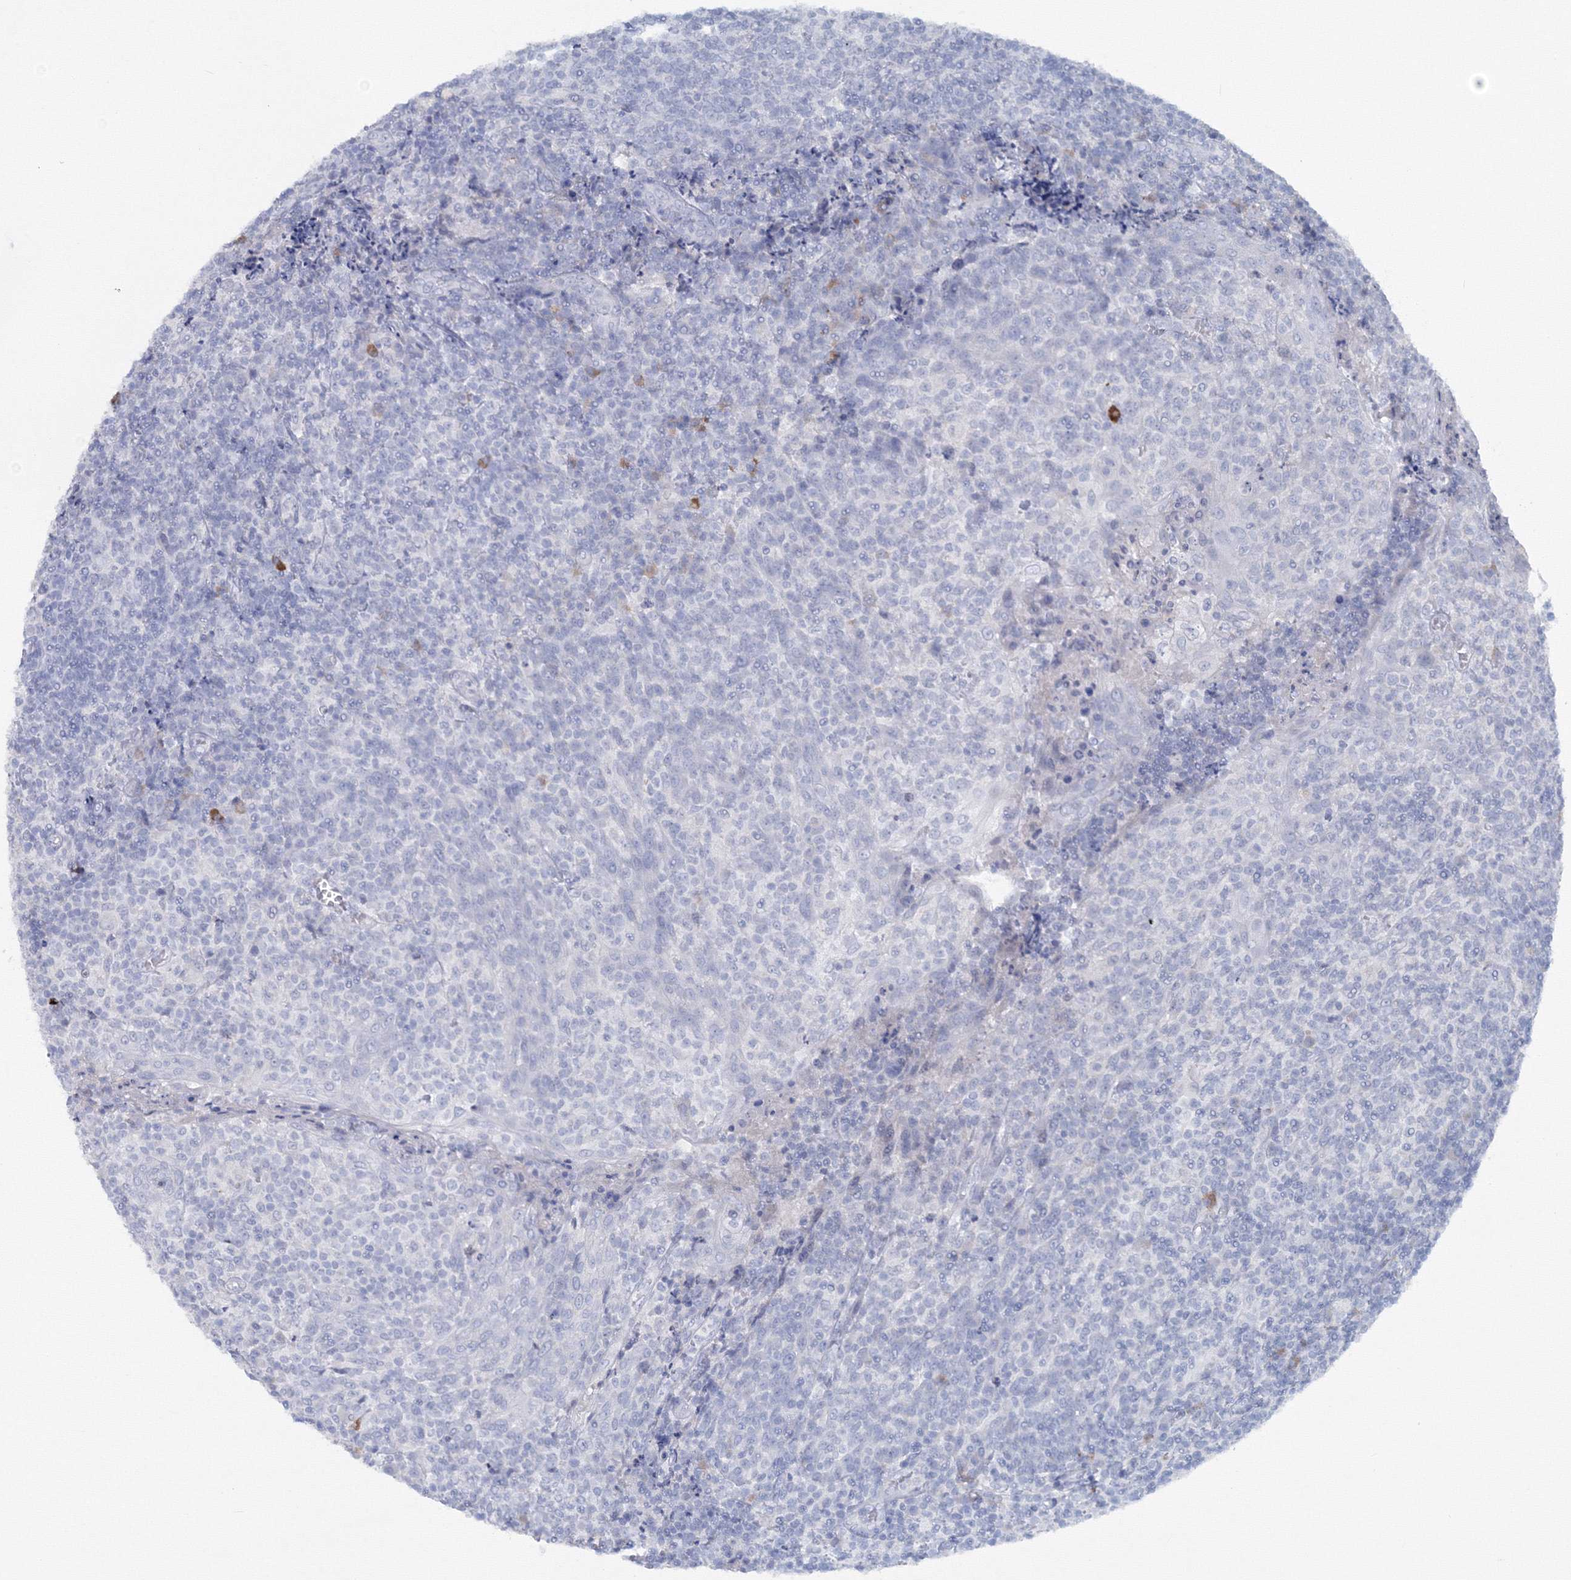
{"staining": {"intensity": "negative", "quantity": "none", "location": "none"}, "tissue": "tonsil", "cell_type": "Germinal center cells", "image_type": "normal", "snomed": [{"axis": "morphology", "description": "Normal tissue, NOS"}, {"axis": "topography", "description": "Tonsil"}], "caption": "Immunohistochemistry image of benign tonsil: human tonsil stained with DAB (3,3'-diaminobenzidine) displays no significant protein staining in germinal center cells. (DAB immunohistochemistry (IHC) with hematoxylin counter stain).", "gene": "GCKR", "patient": {"sex": "female", "age": 19}}